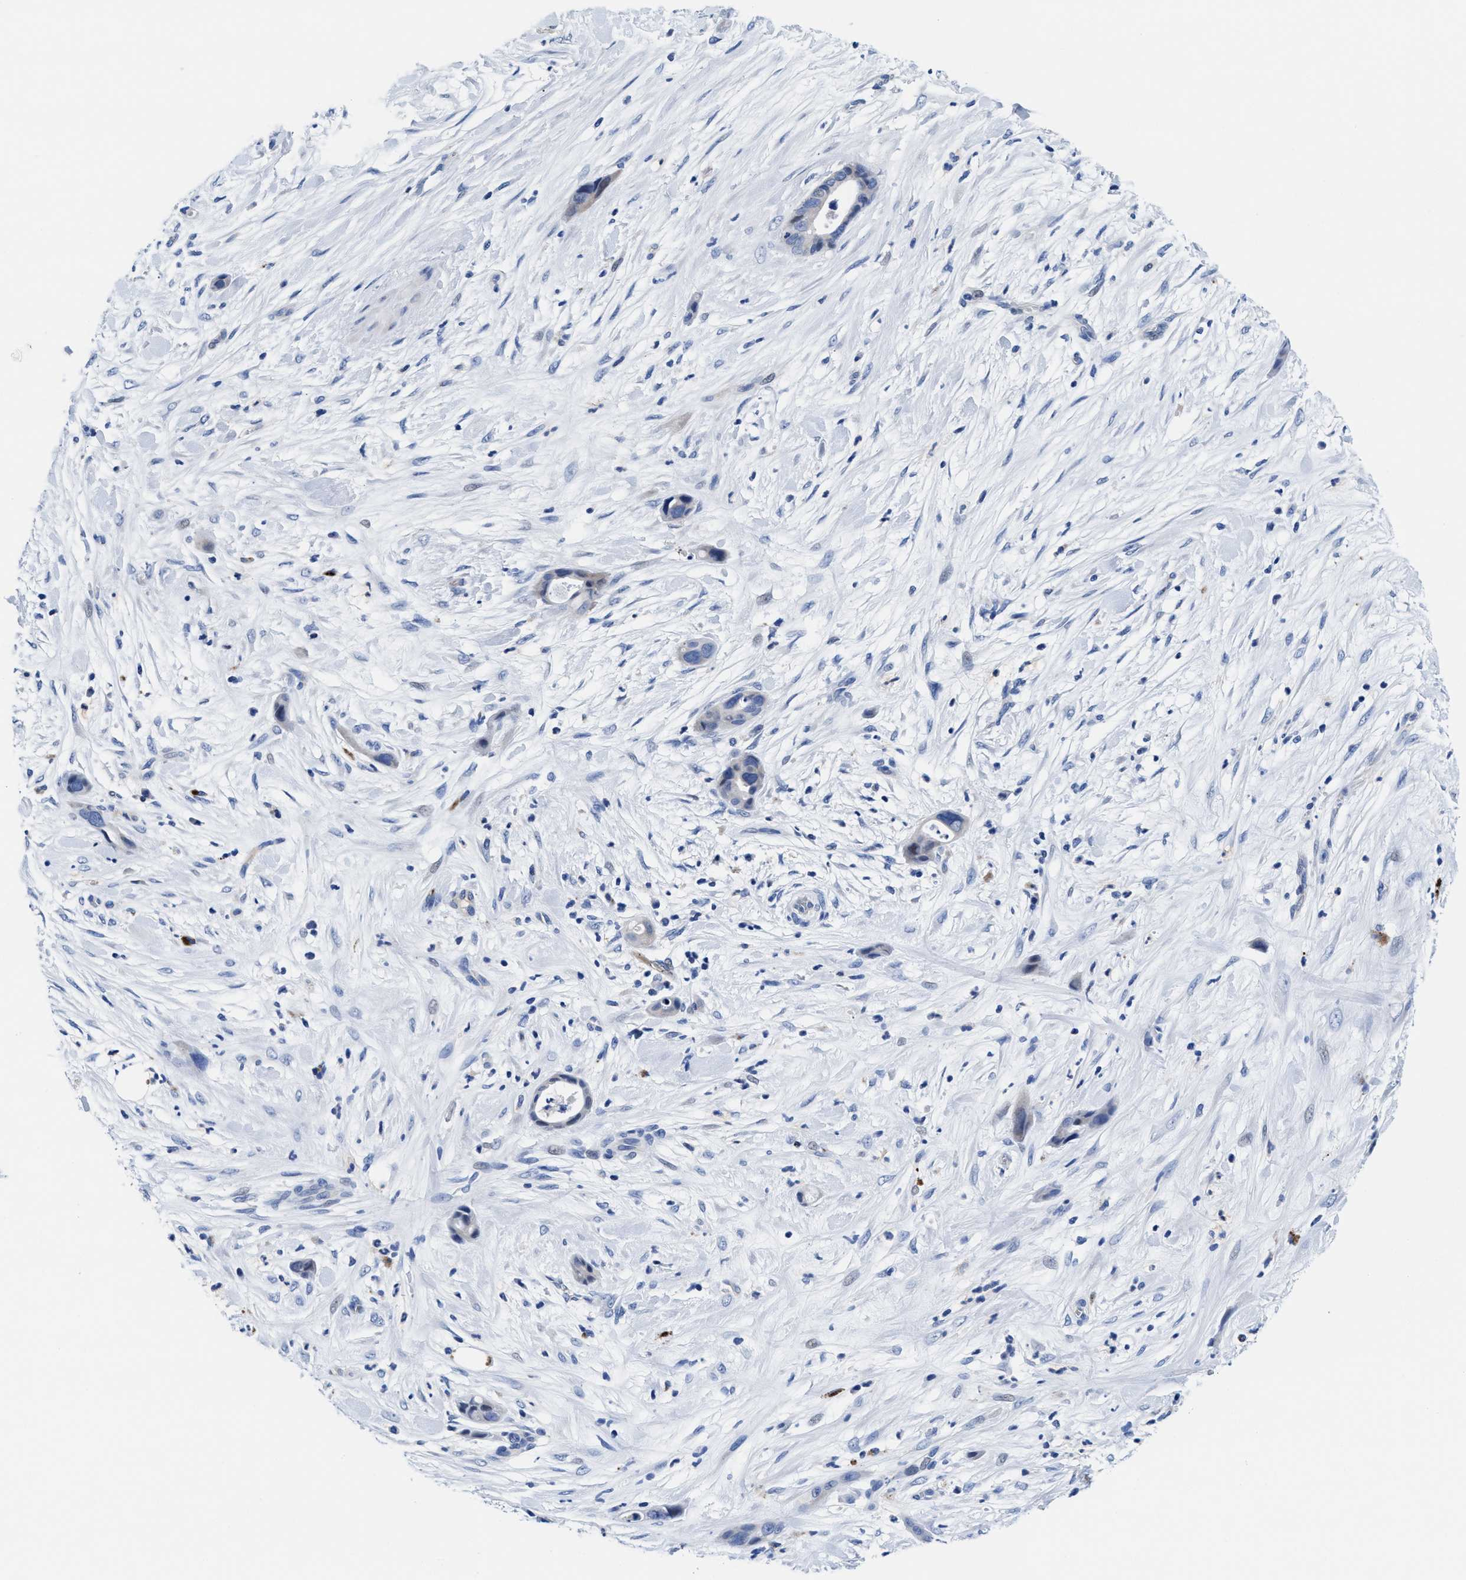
{"staining": {"intensity": "negative", "quantity": "none", "location": "none"}, "tissue": "pancreatic cancer", "cell_type": "Tumor cells", "image_type": "cancer", "snomed": [{"axis": "morphology", "description": "Adenocarcinoma, NOS"}, {"axis": "topography", "description": "Pancreas"}], "caption": "Immunohistochemistry (IHC) of pancreatic cancer (adenocarcinoma) exhibits no expression in tumor cells.", "gene": "DHRS13", "patient": {"sex": "male", "age": 59}}